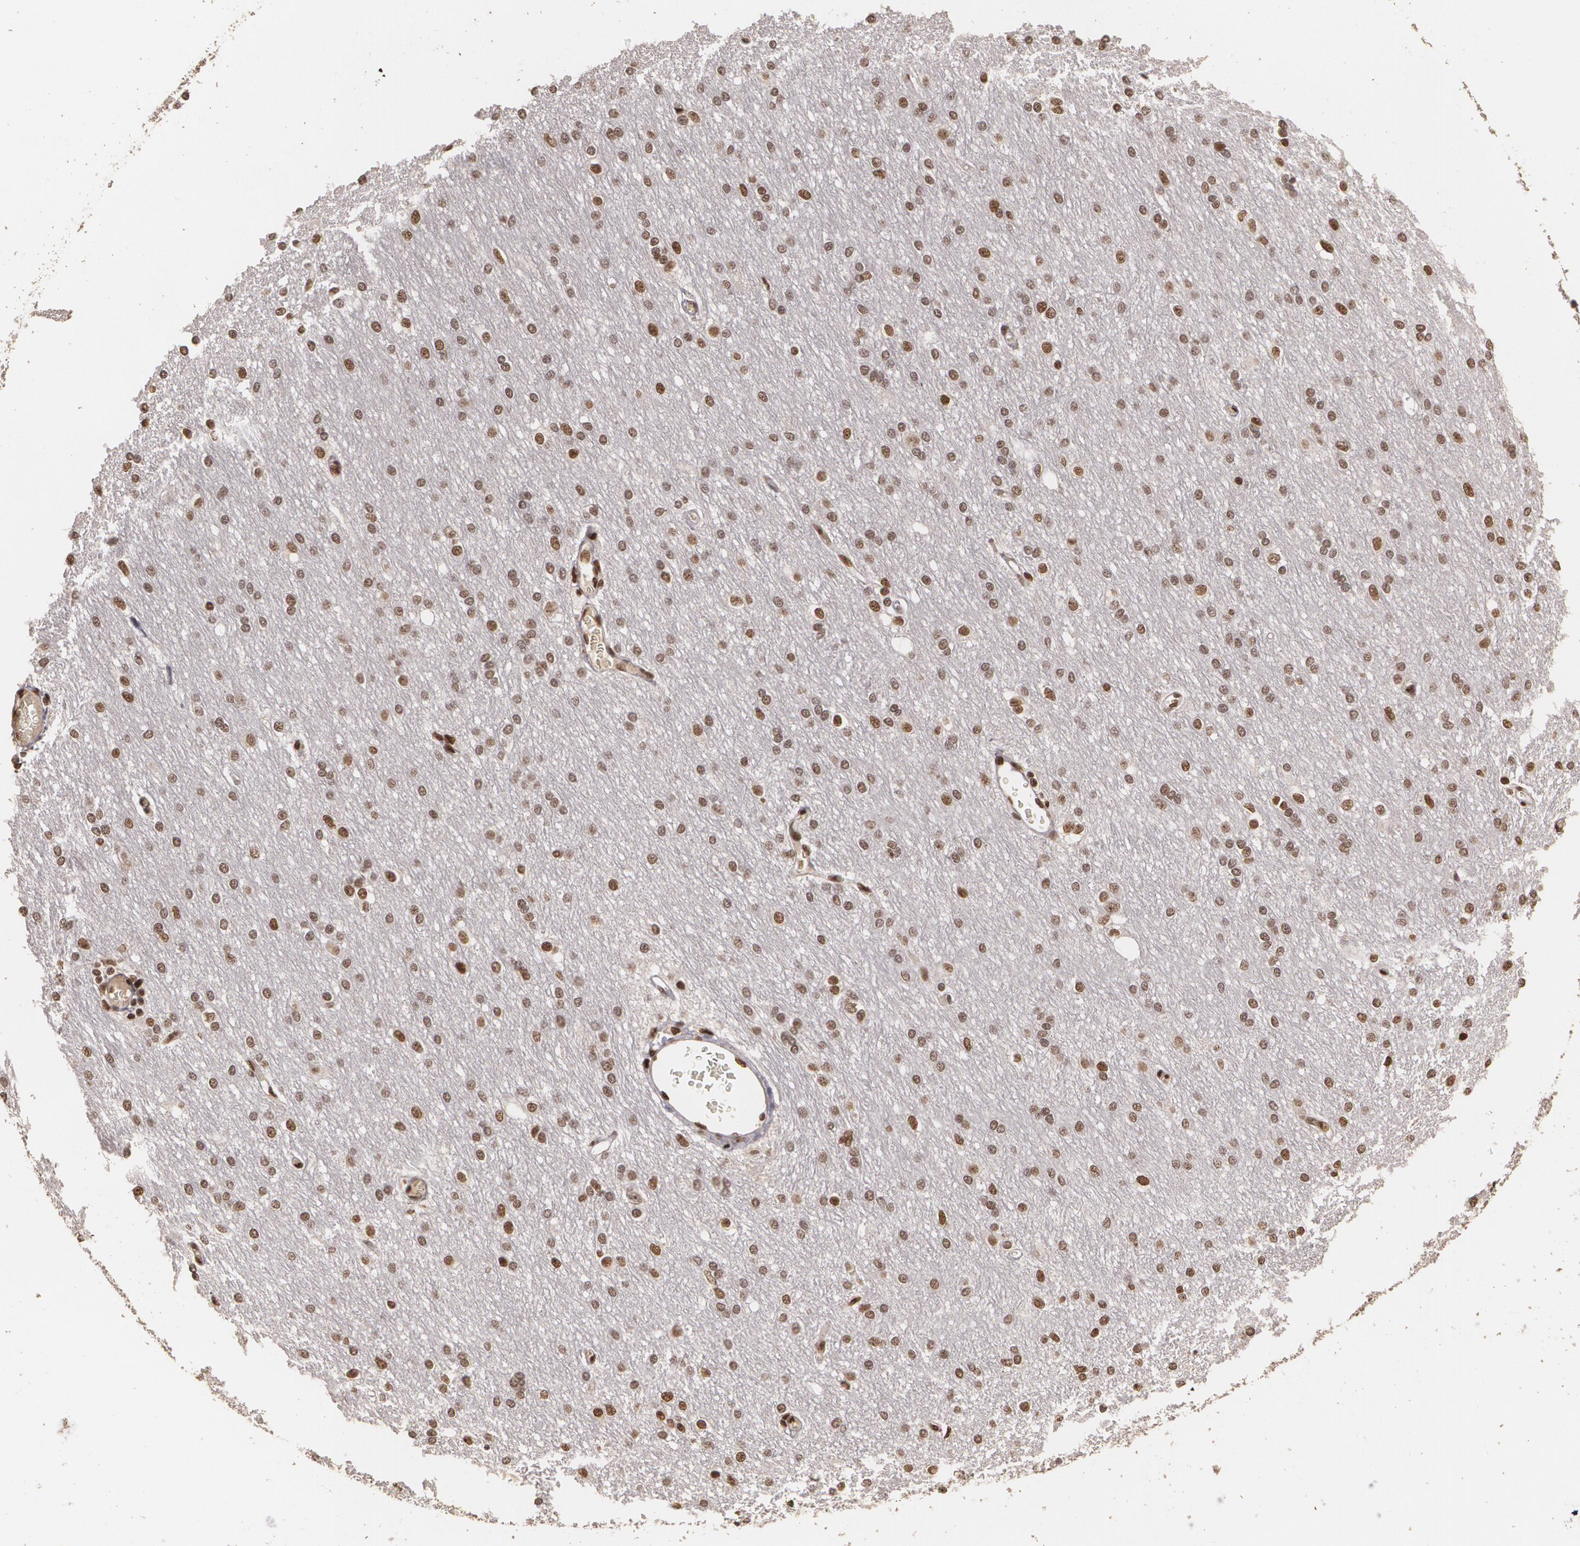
{"staining": {"intensity": "strong", "quantity": ">75%", "location": "nuclear"}, "tissue": "cerebral cortex", "cell_type": "Endothelial cells", "image_type": "normal", "snomed": [{"axis": "morphology", "description": "Normal tissue, NOS"}, {"axis": "morphology", "description": "Inflammation, NOS"}, {"axis": "topography", "description": "Cerebral cortex"}], "caption": "Cerebral cortex stained with DAB (3,3'-diaminobenzidine) immunohistochemistry (IHC) demonstrates high levels of strong nuclear staining in about >75% of endothelial cells. (brown staining indicates protein expression, while blue staining denotes nuclei).", "gene": "RCOR1", "patient": {"sex": "male", "age": 6}}